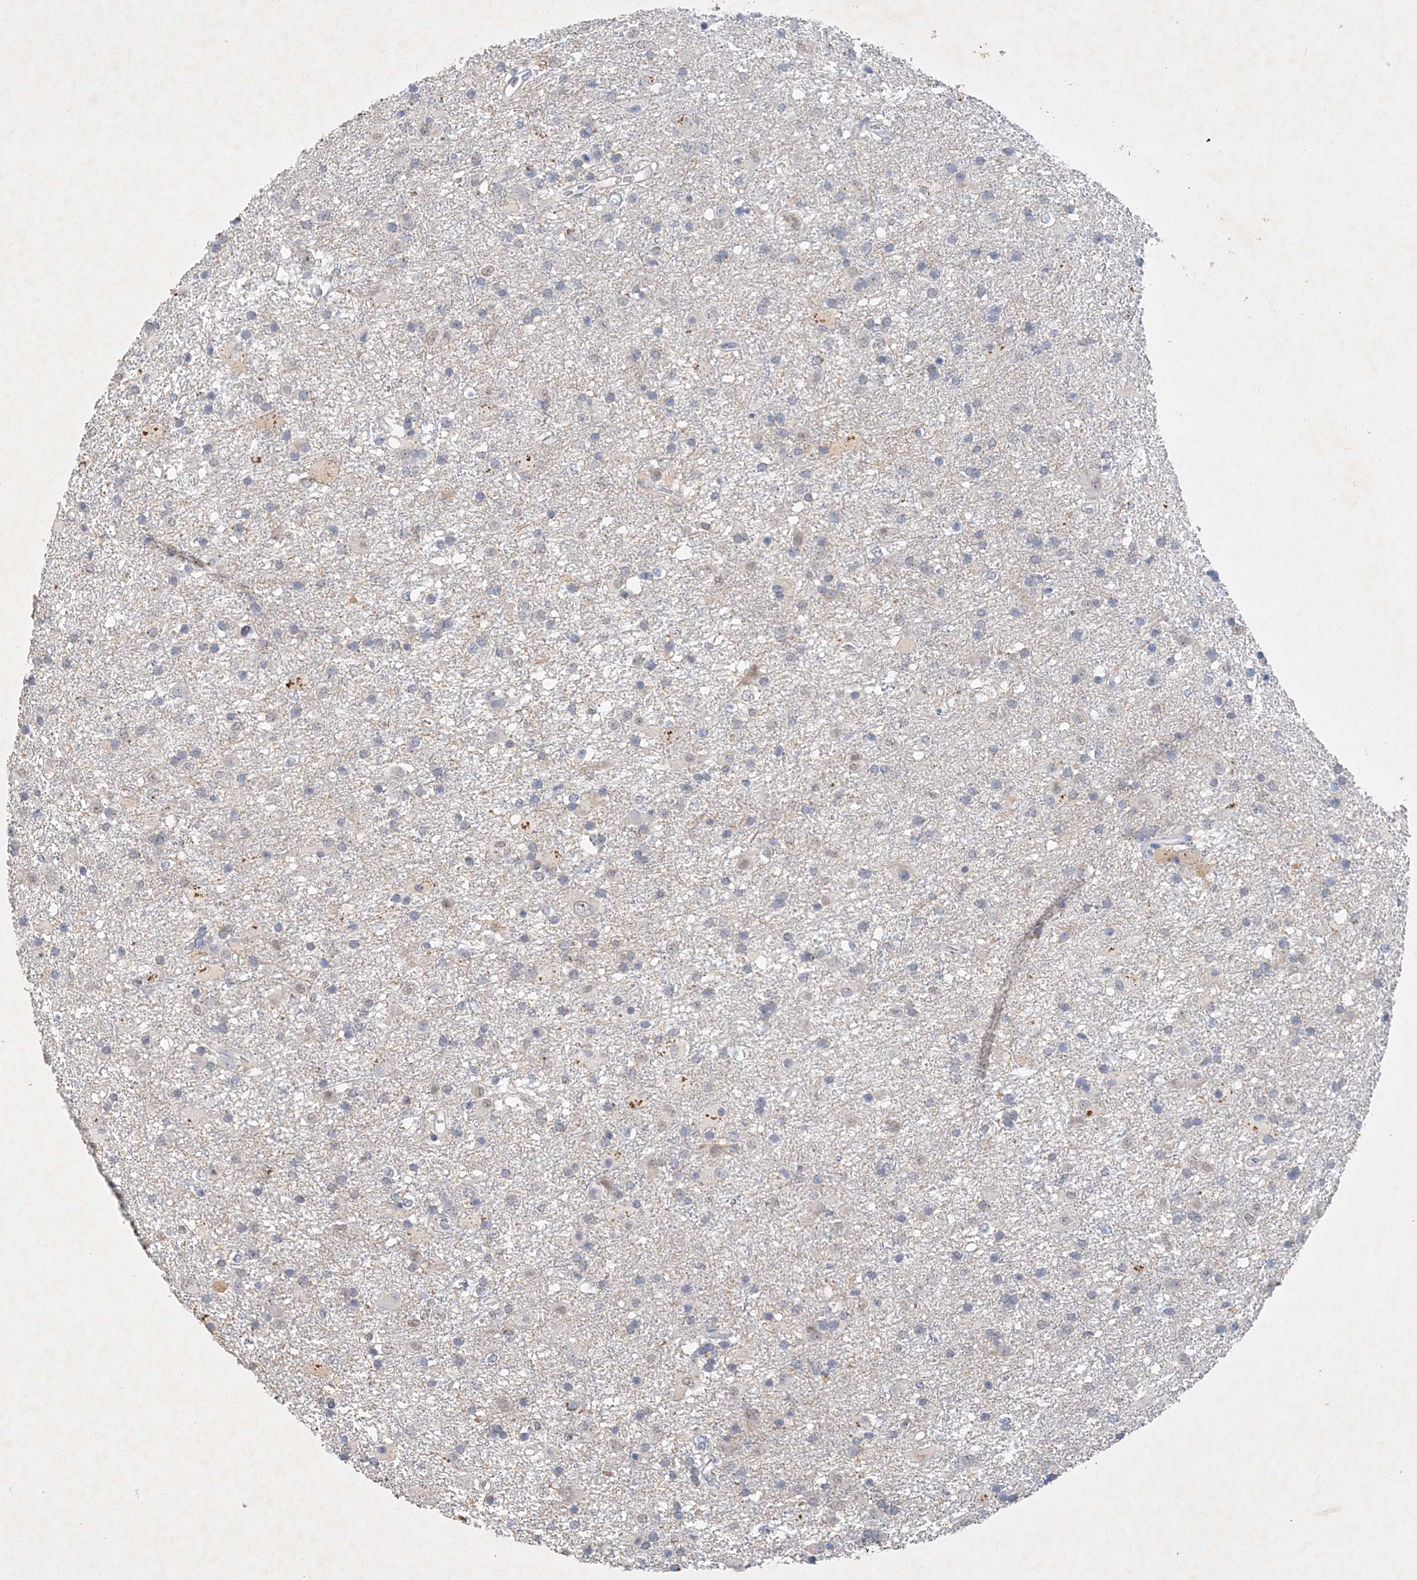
{"staining": {"intensity": "negative", "quantity": "none", "location": "none"}, "tissue": "glioma", "cell_type": "Tumor cells", "image_type": "cancer", "snomed": [{"axis": "morphology", "description": "Glioma, malignant, Low grade"}, {"axis": "topography", "description": "Brain"}], "caption": "The immunohistochemistry (IHC) histopathology image has no significant positivity in tumor cells of low-grade glioma (malignant) tissue.", "gene": "C11orf58", "patient": {"sex": "male", "age": 65}}